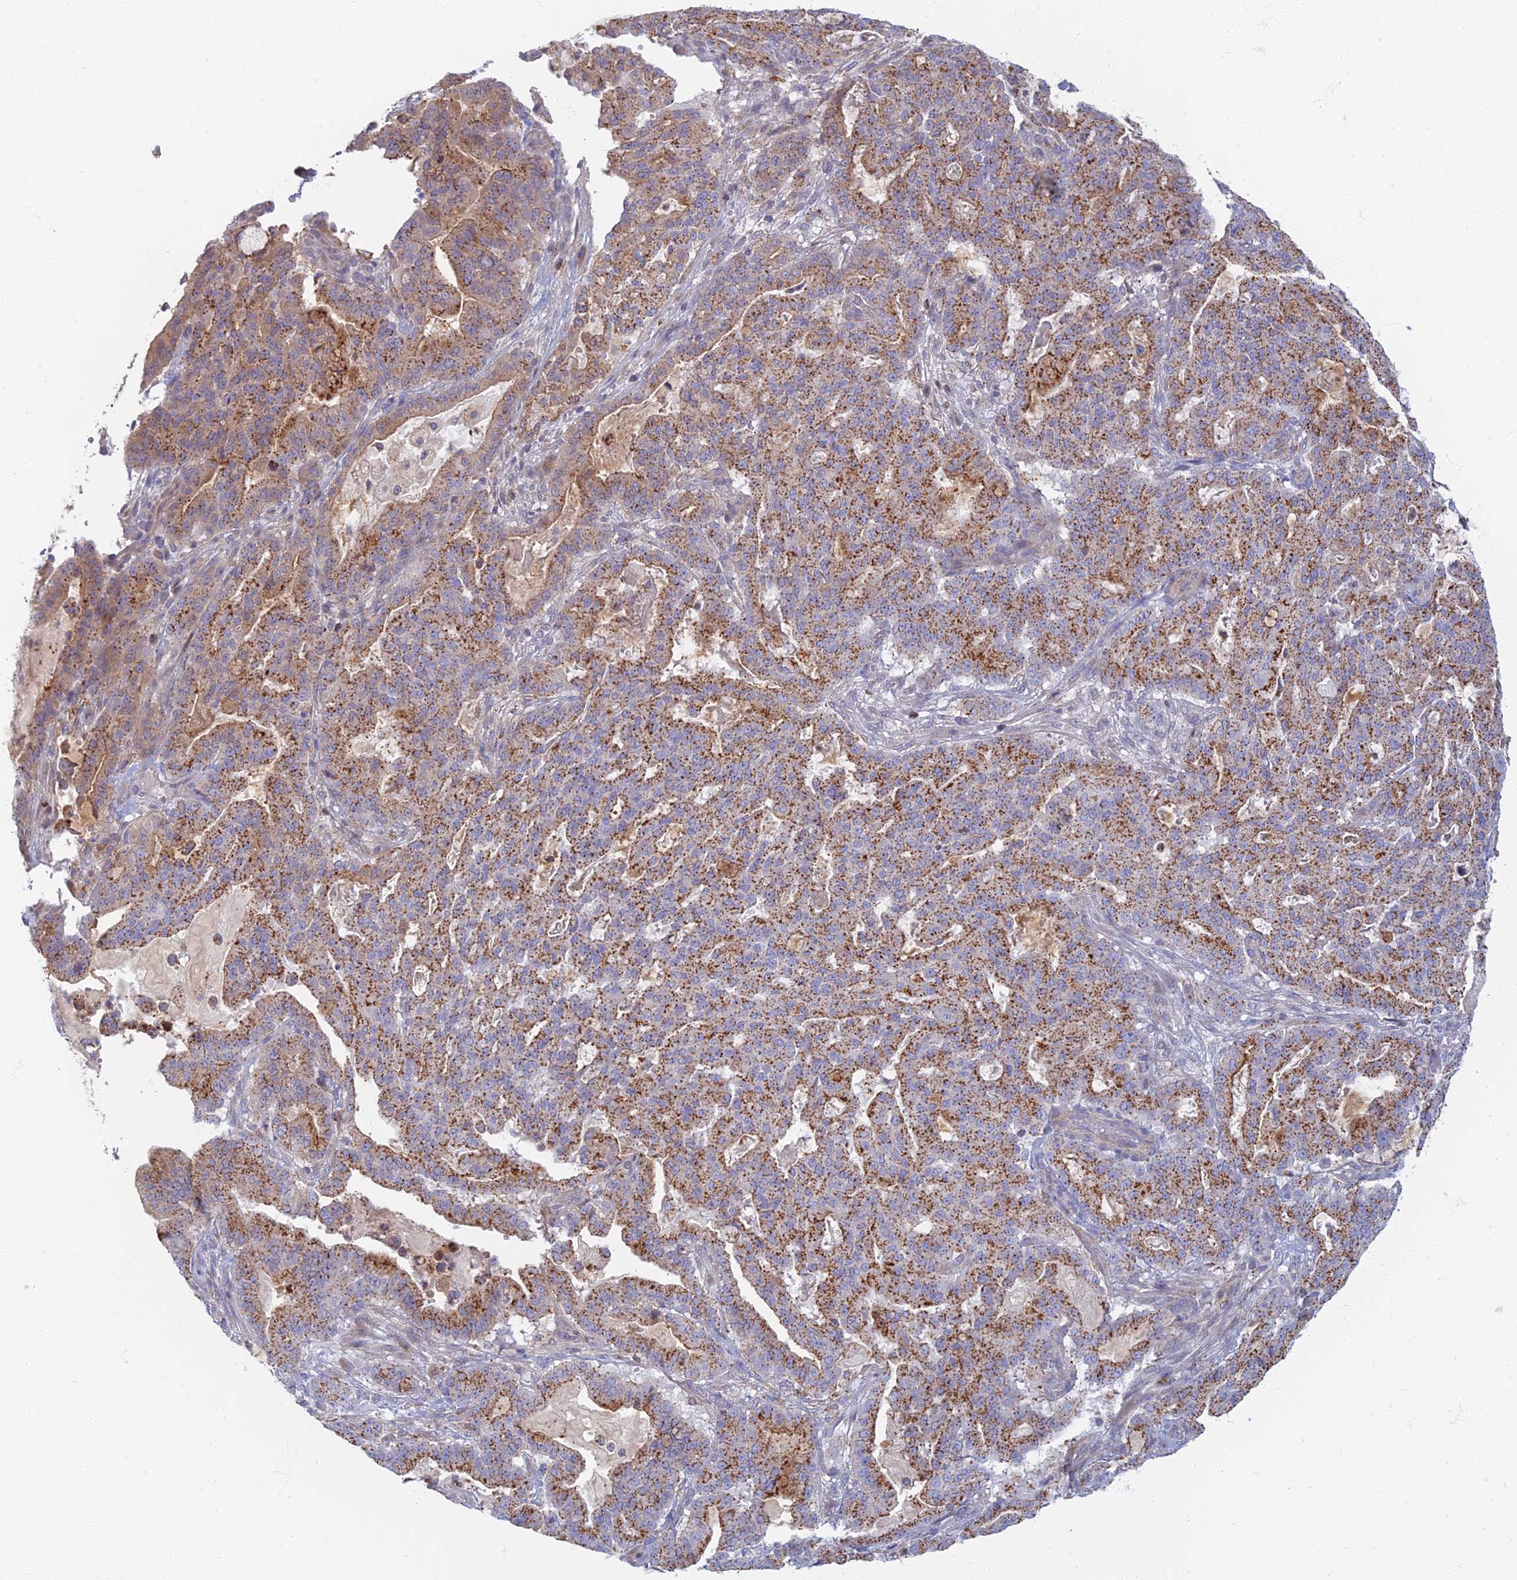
{"staining": {"intensity": "strong", "quantity": ">75%", "location": "cytoplasmic/membranous"}, "tissue": "pancreatic cancer", "cell_type": "Tumor cells", "image_type": "cancer", "snomed": [{"axis": "morphology", "description": "Adenocarcinoma, NOS"}, {"axis": "topography", "description": "Pancreas"}], "caption": "Human pancreatic cancer (adenocarcinoma) stained with a protein marker demonstrates strong staining in tumor cells.", "gene": "CHMP4B", "patient": {"sex": "male", "age": 63}}